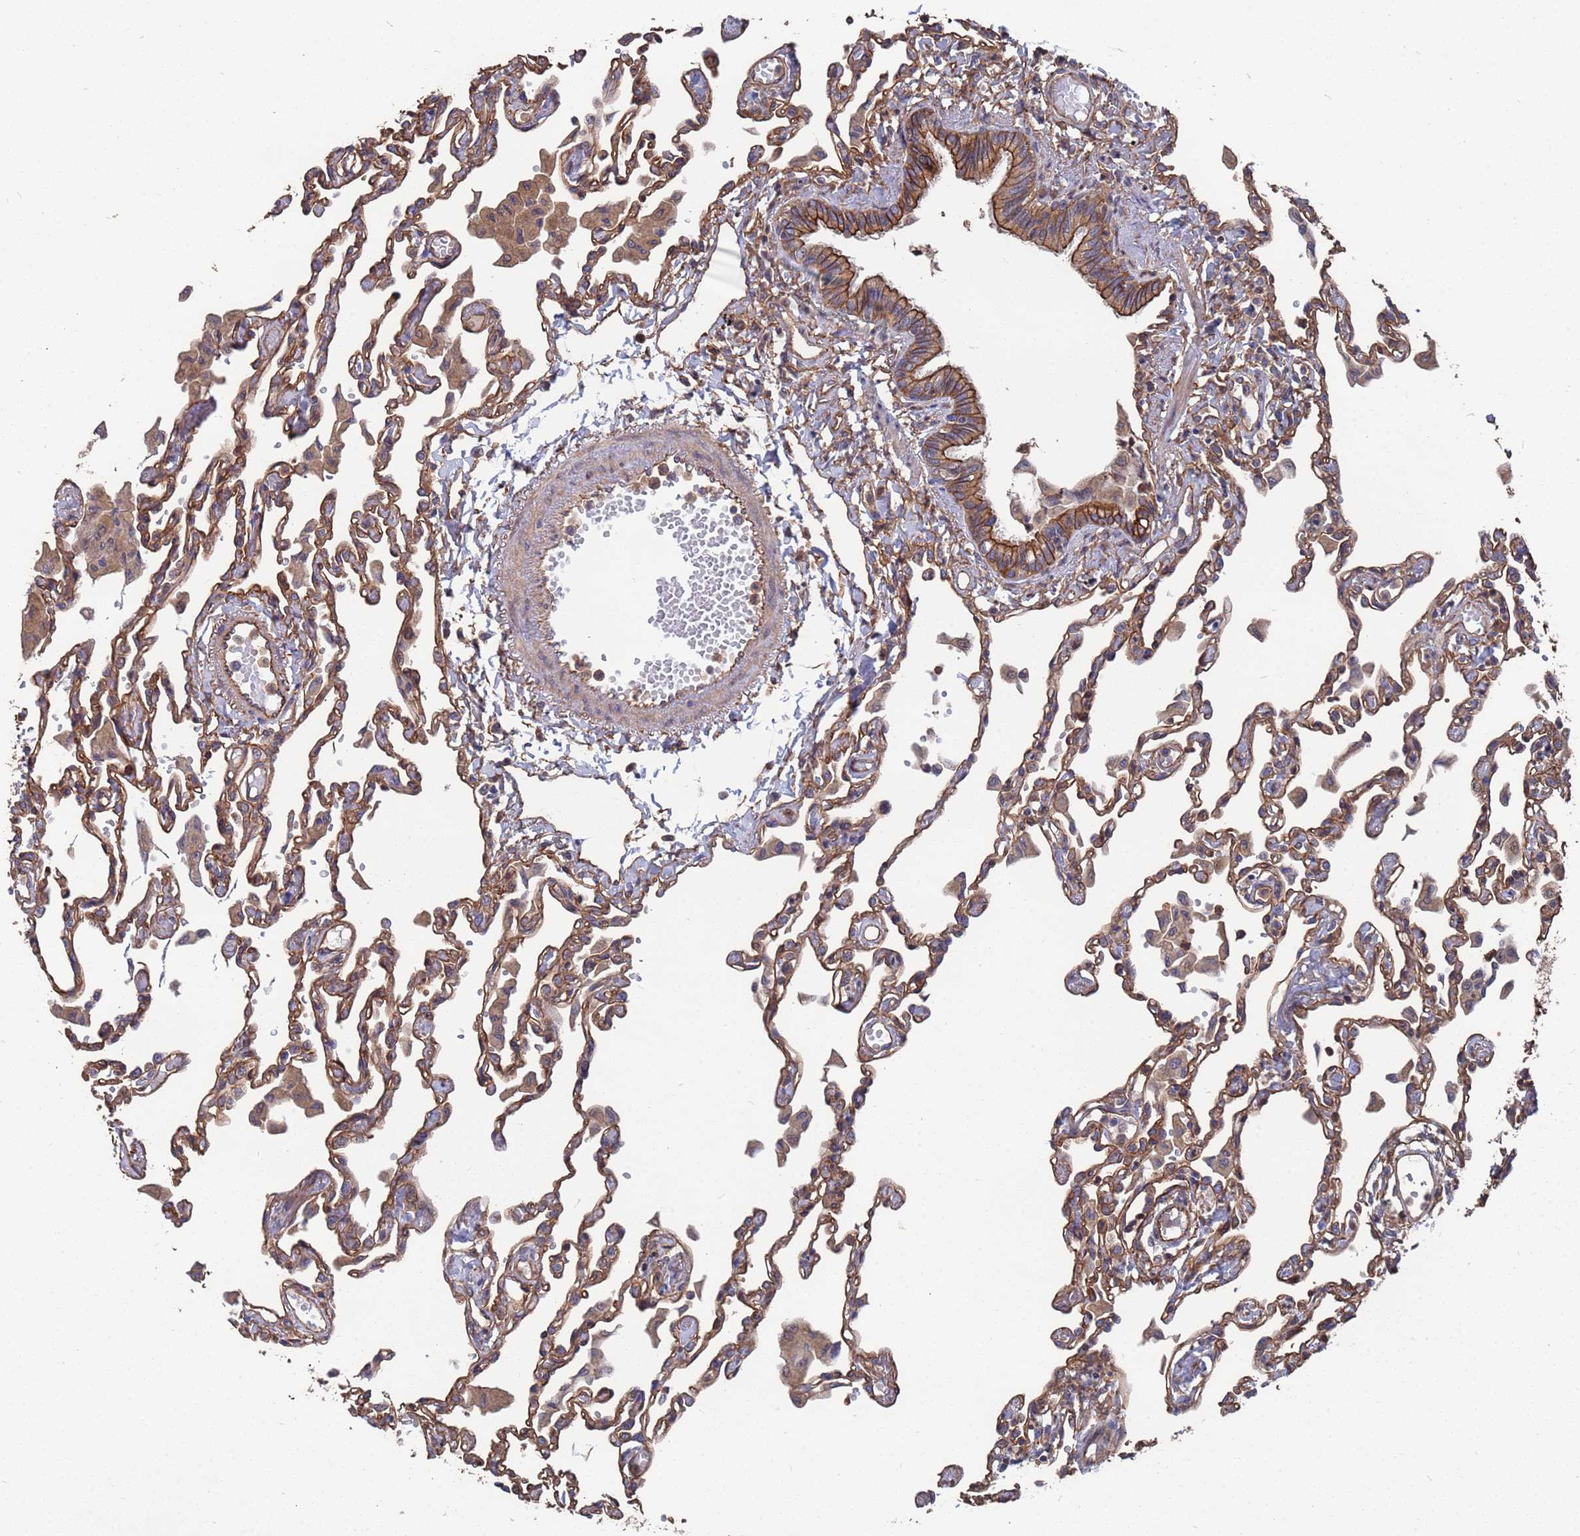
{"staining": {"intensity": "moderate", "quantity": ">75%", "location": "cytoplasmic/membranous"}, "tissue": "lung", "cell_type": "Alveolar cells", "image_type": "normal", "snomed": [{"axis": "morphology", "description": "Normal tissue, NOS"}, {"axis": "topography", "description": "Bronchus"}, {"axis": "topography", "description": "Lung"}], "caption": "Alveolar cells demonstrate medium levels of moderate cytoplasmic/membranous staining in approximately >75% of cells in unremarkable human lung.", "gene": "NDUFAF6", "patient": {"sex": "female", "age": 49}}